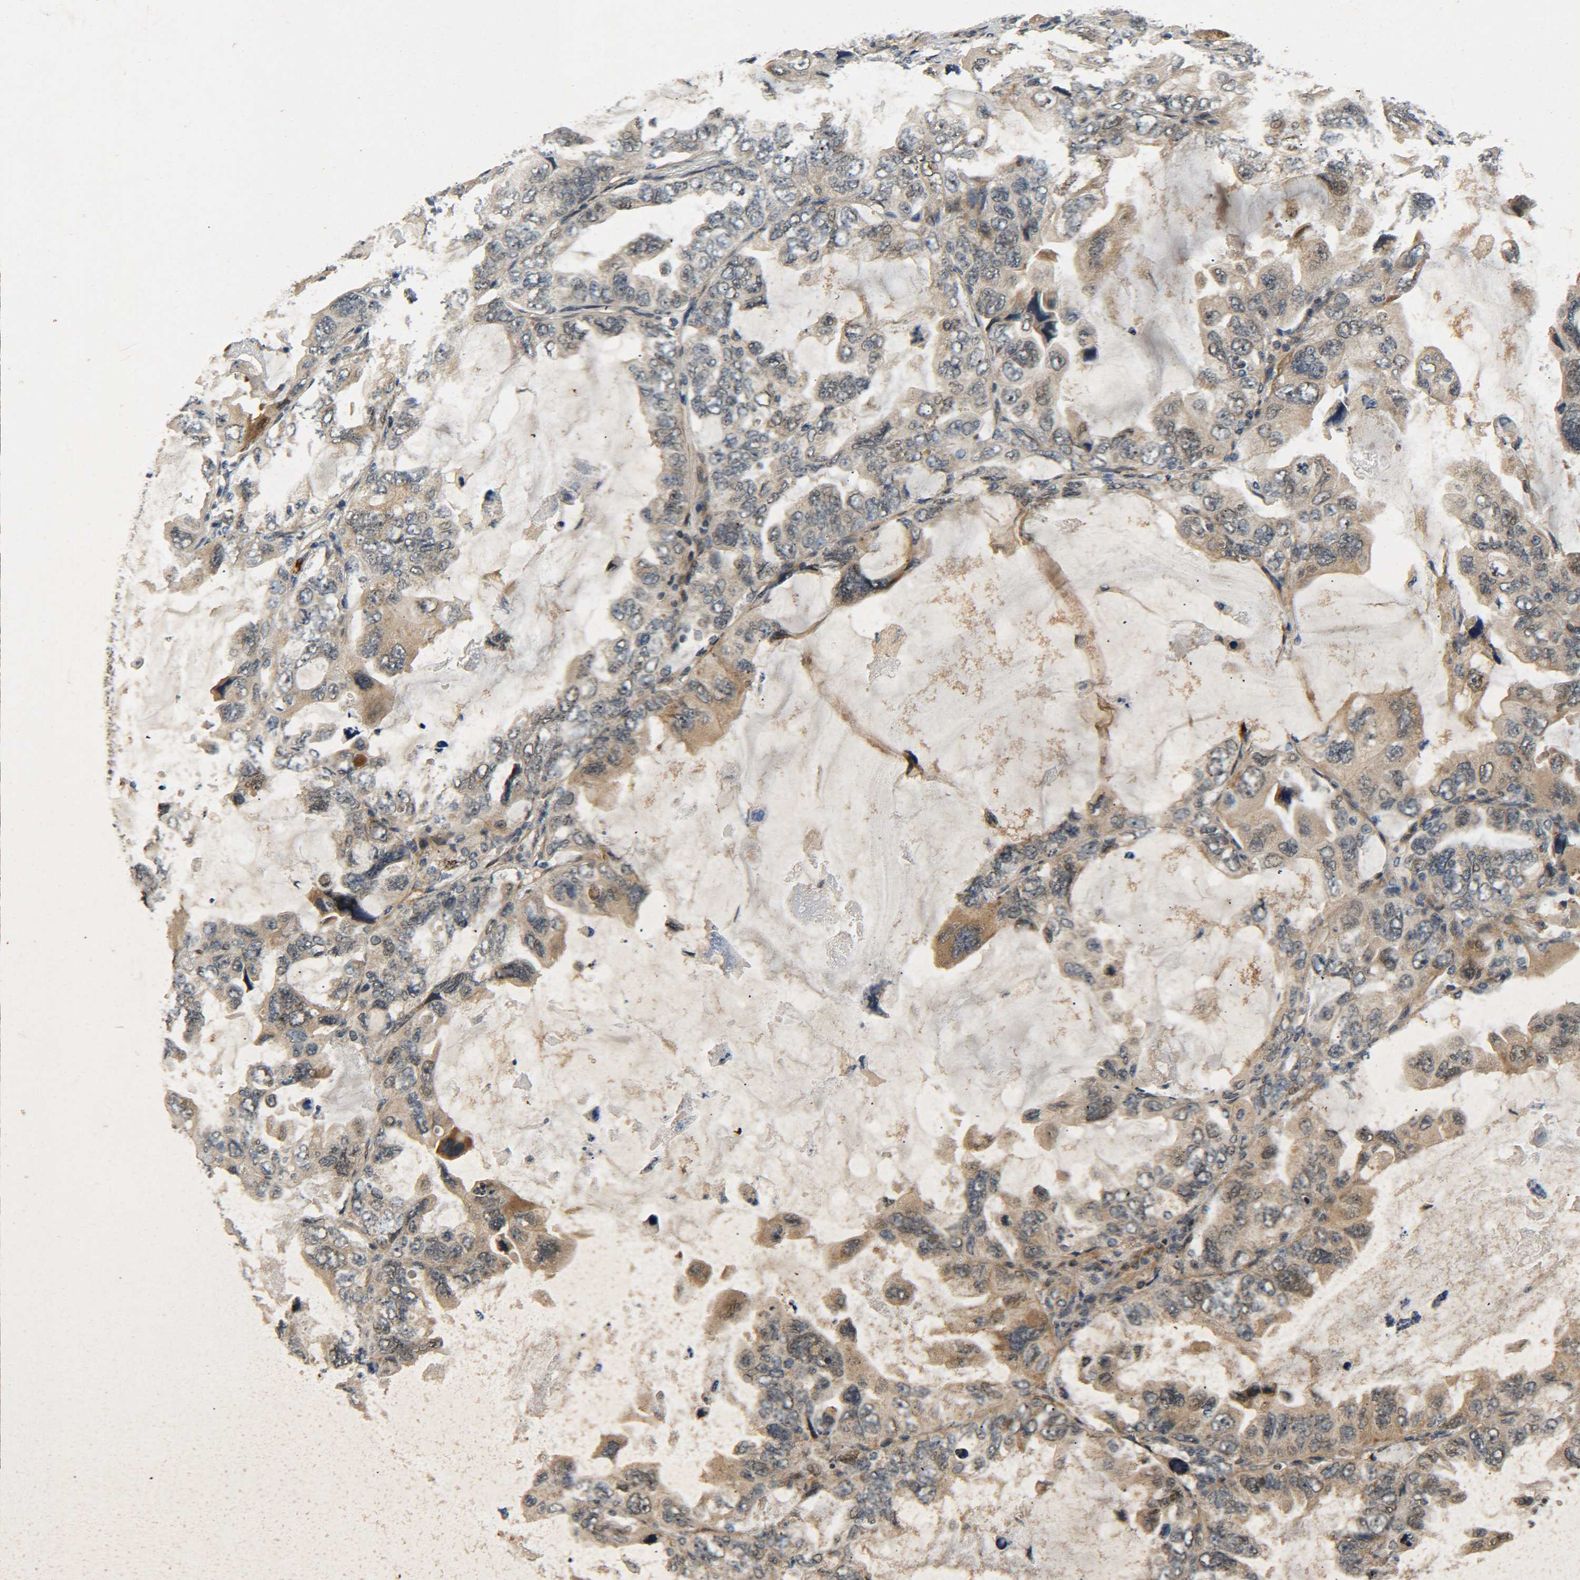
{"staining": {"intensity": "weak", "quantity": ">75%", "location": "cytoplasmic/membranous"}, "tissue": "lung cancer", "cell_type": "Tumor cells", "image_type": "cancer", "snomed": [{"axis": "morphology", "description": "Squamous cell carcinoma, NOS"}, {"axis": "topography", "description": "Lung"}], "caption": "Tumor cells demonstrate weak cytoplasmic/membranous expression in about >75% of cells in lung cancer (squamous cell carcinoma).", "gene": "MEIS1", "patient": {"sex": "female", "age": 73}}